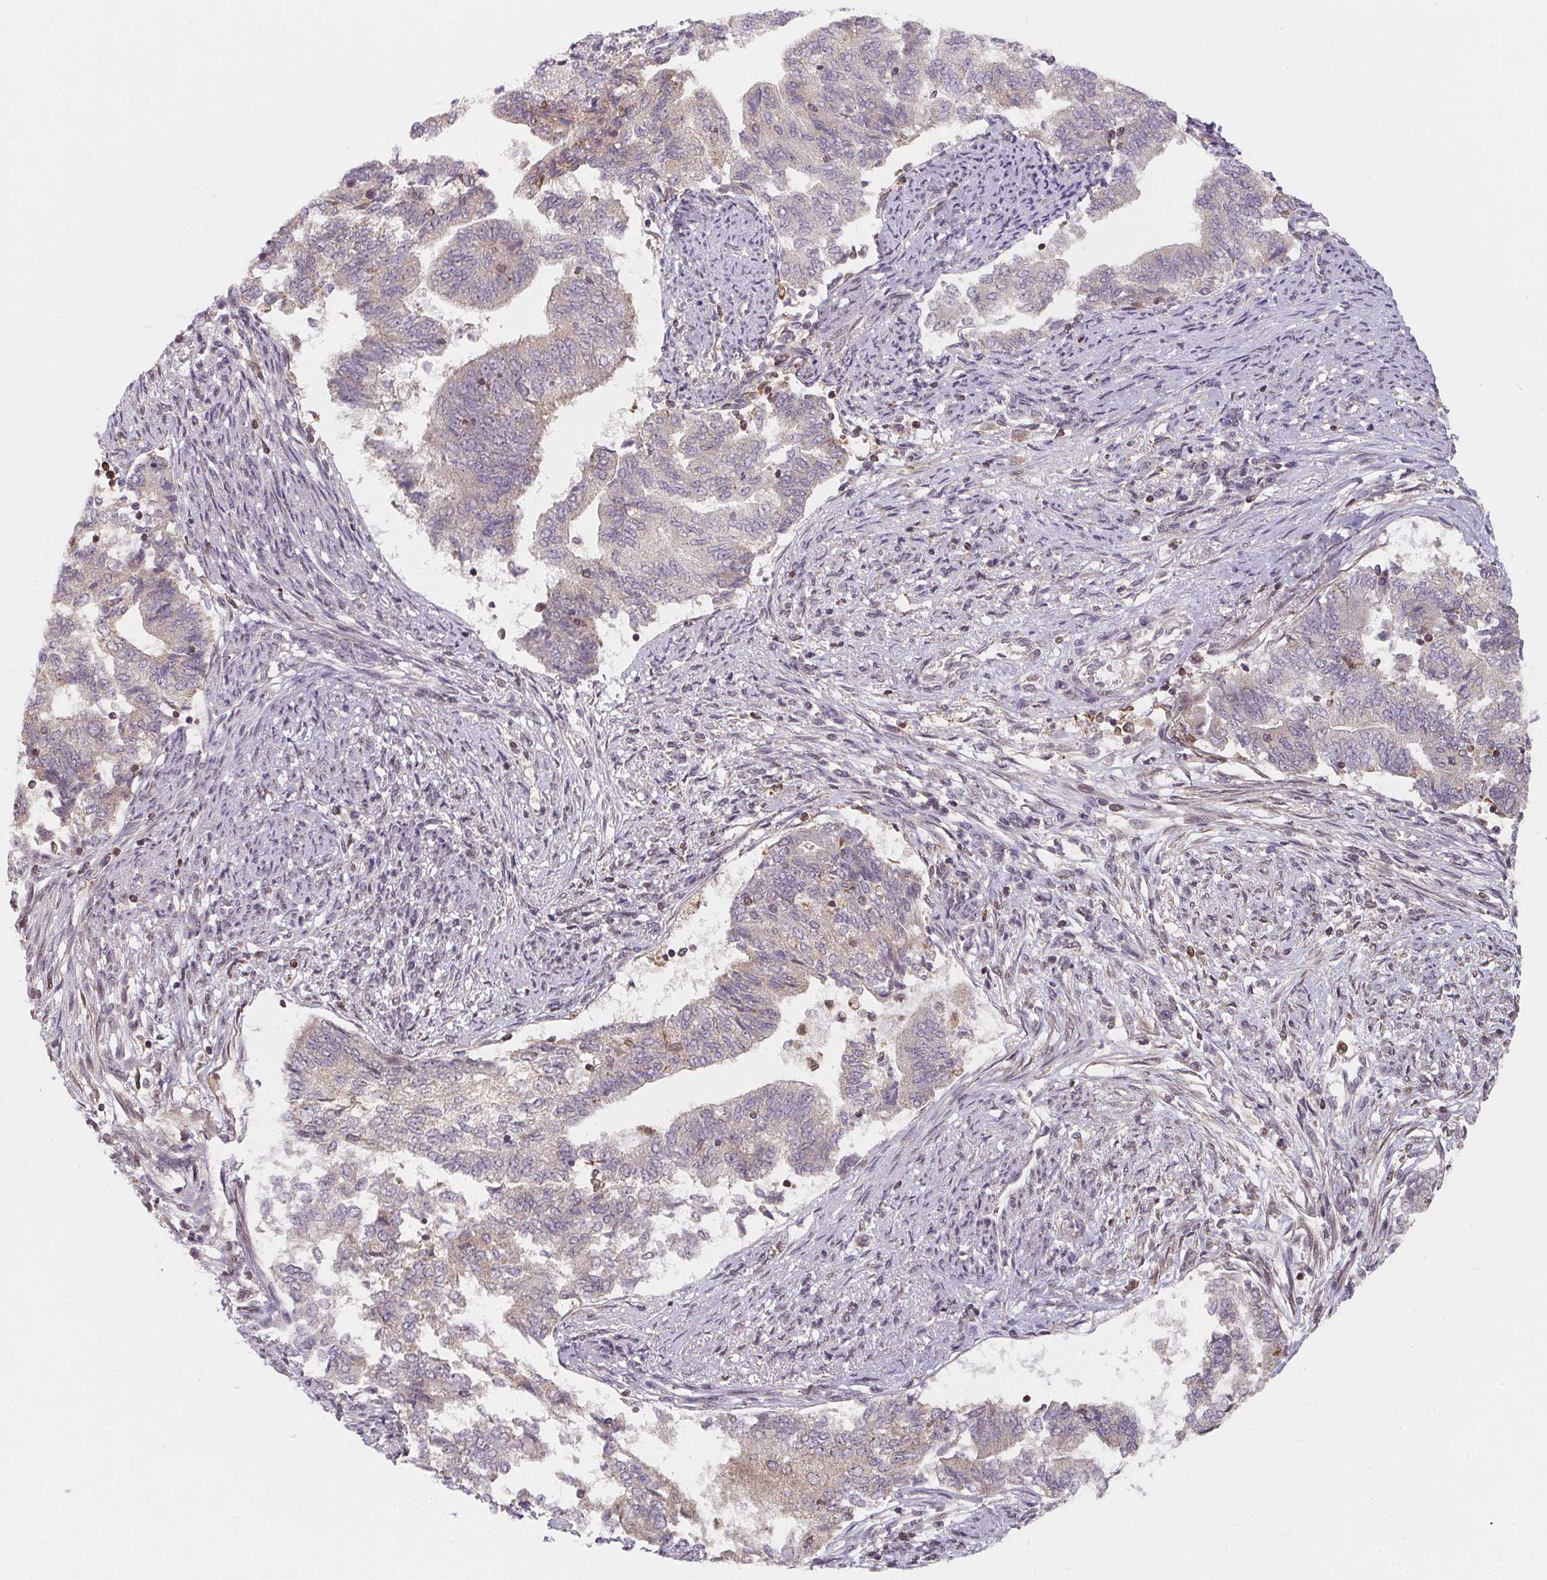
{"staining": {"intensity": "negative", "quantity": "none", "location": "none"}, "tissue": "endometrial cancer", "cell_type": "Tumor cells", "image_type": "cancer", "snomed": [{"axis": "morphology", "description": "Adenocarcinoma, NOS"}, {"axis": "topography", "description": "Endometrium"}], "caption": "The image demonstrates no significant positivity in tumor cells of endometrial cancer (adenocarcinoma).", "gene": "ANKRD13A", "patient": {"sex": "female", "age": 65}}